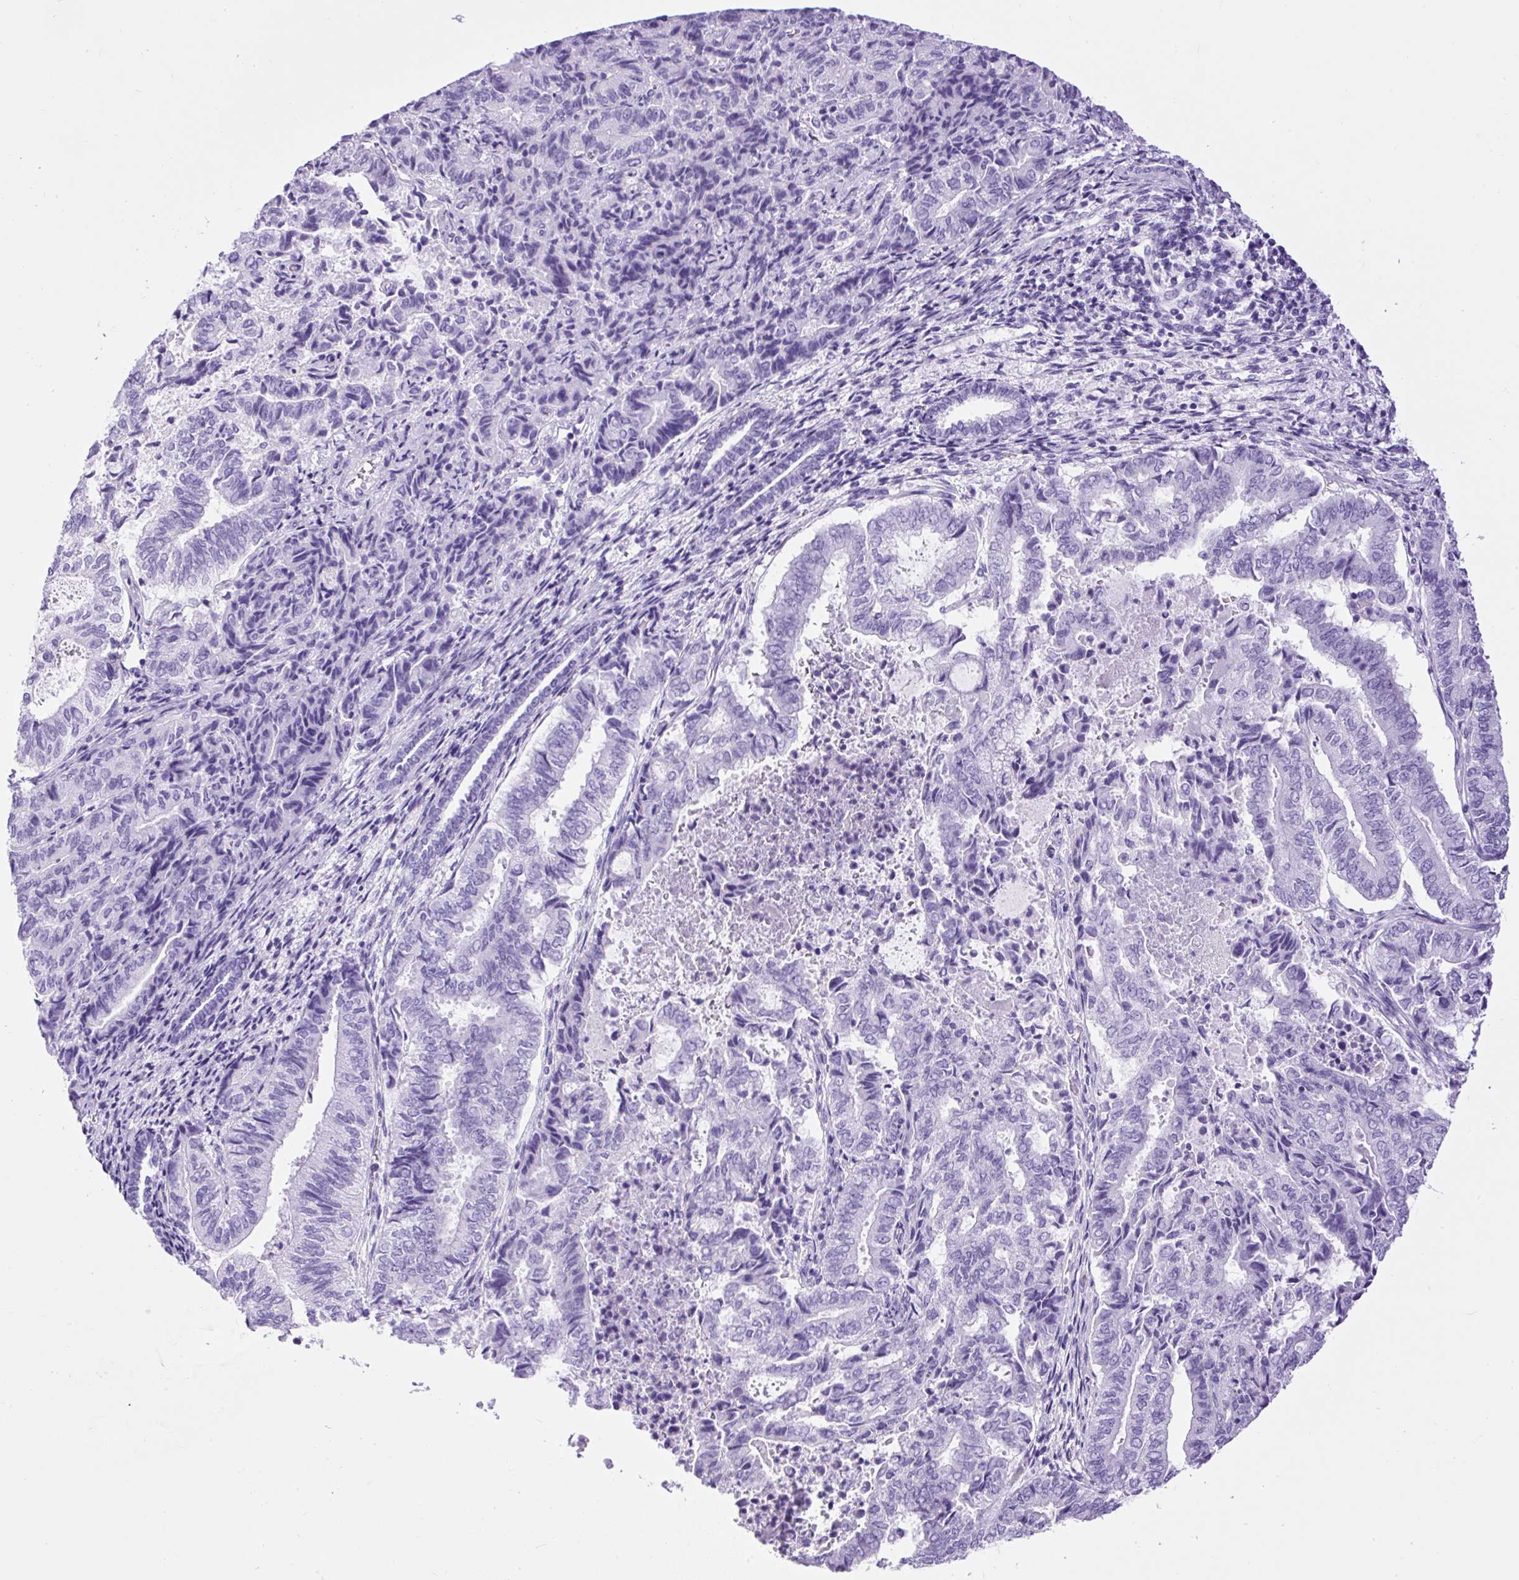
{"staining": {"intensity": "negative", "quantity": "none", "location": "none"}, "tissue": "endometrial cancer", "cell_type": "Tumor cells", "image_type": "cancer", "snomed": [{"axis": "morphology", "description": "Adenocarcinoma, NOS"}, {"axis": "topography", "description": "Endometrium"}], "caption": "A high-resolution histopathology image shows IHC staining of endometrial adenocarcinoma, which reveals no significant positivity in tumor cells. Nuclei are stained in blue.", "gene": "CEL", "patient": {"sex": "female", "age": 80}}